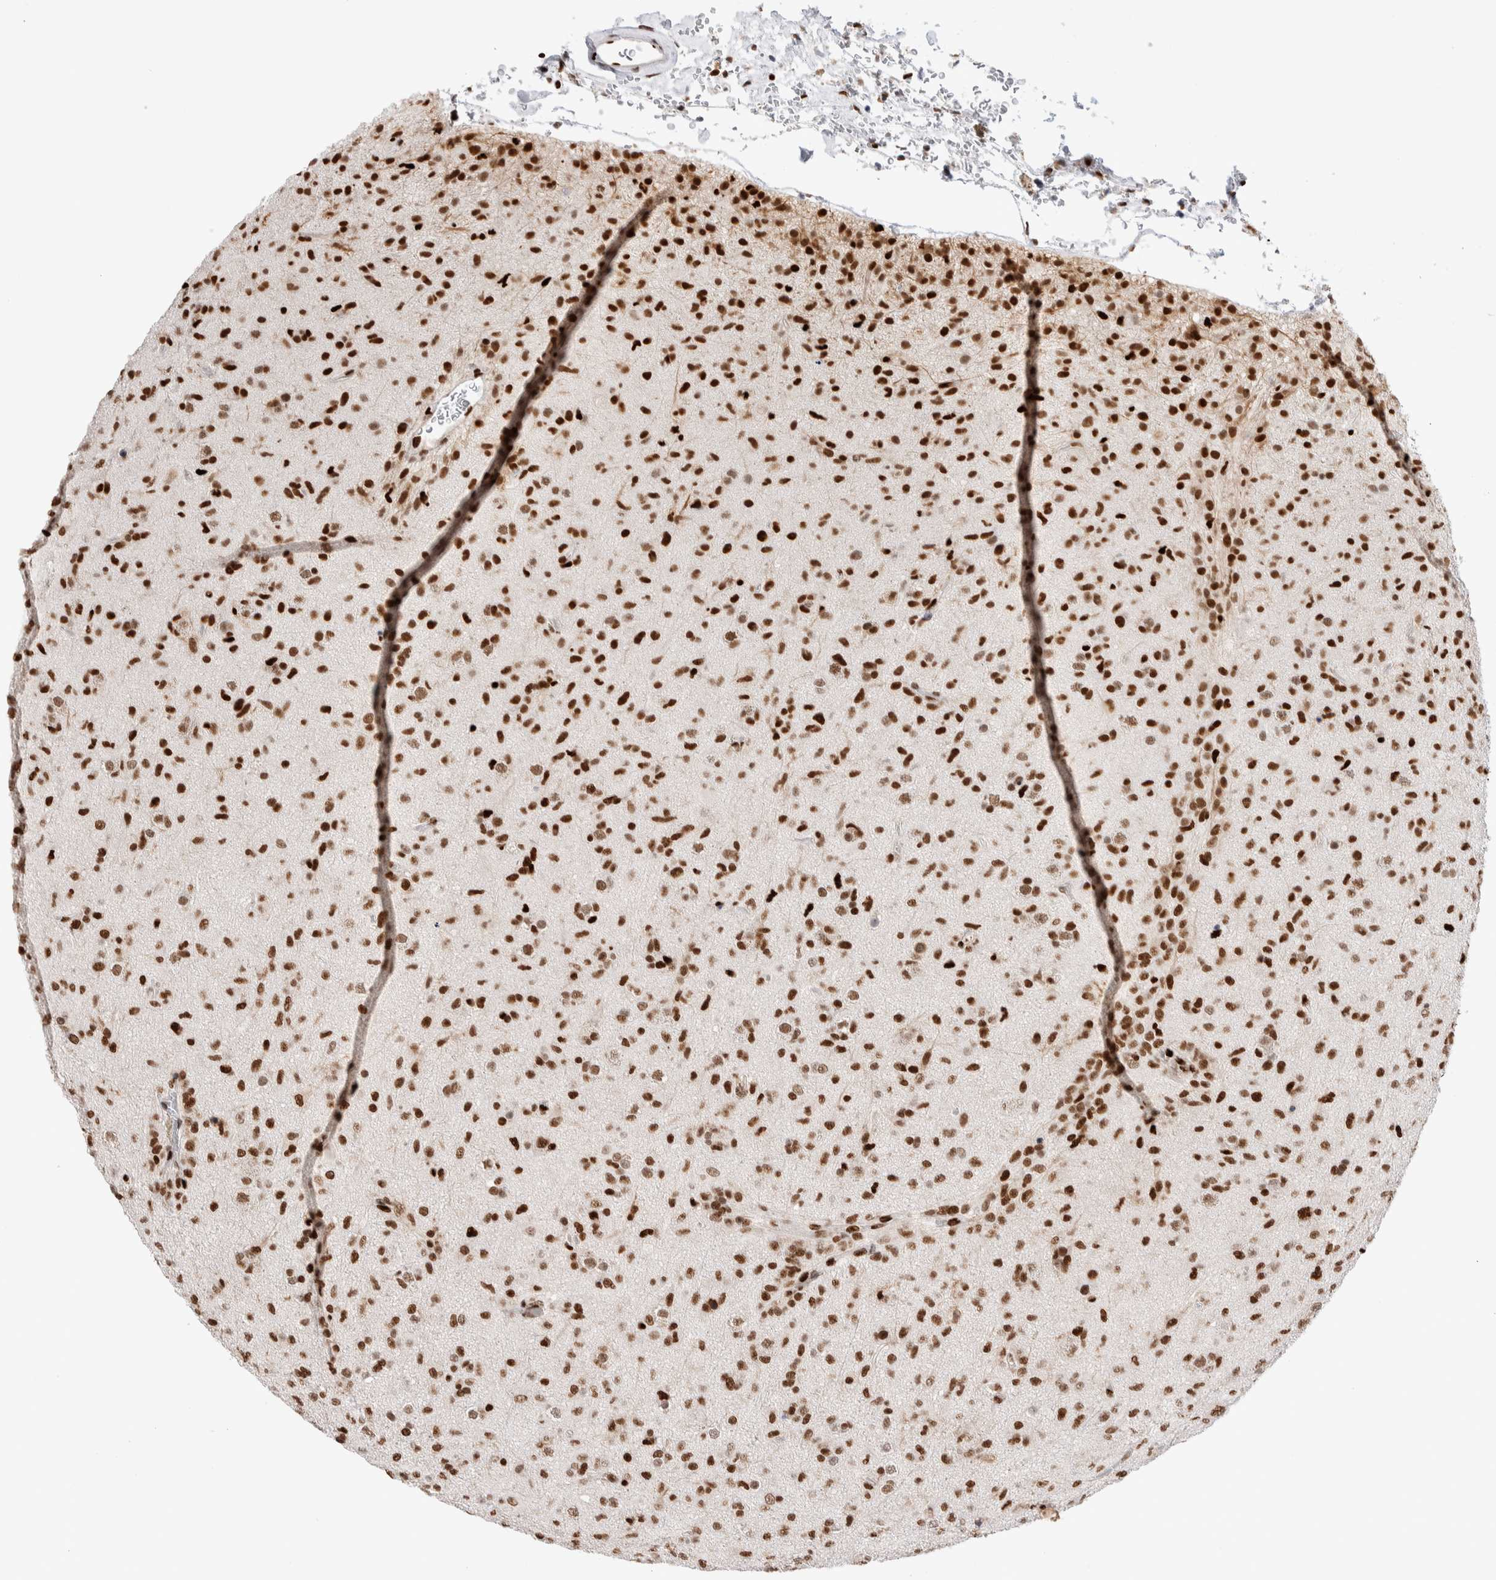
{"staining": {"intensity": "strong", "quantity": ">75%", "location": "nuclear"}, "tissue": "glioma", "cell_type": "Tumor cells", "image_type": "cancer", "snomed": [{"axis": "morphology", "description": "Glioma, malignant, Low grade"}, {"axis": "topography", "description": "Brain"}], "caption": "Strong nuclear expression for a protein is identified in approximately >75% of tumor cells of glioma using IHC.", "gene": "RNASEK-C17orf49", "patient": {"sex": "male", "age": 65}}